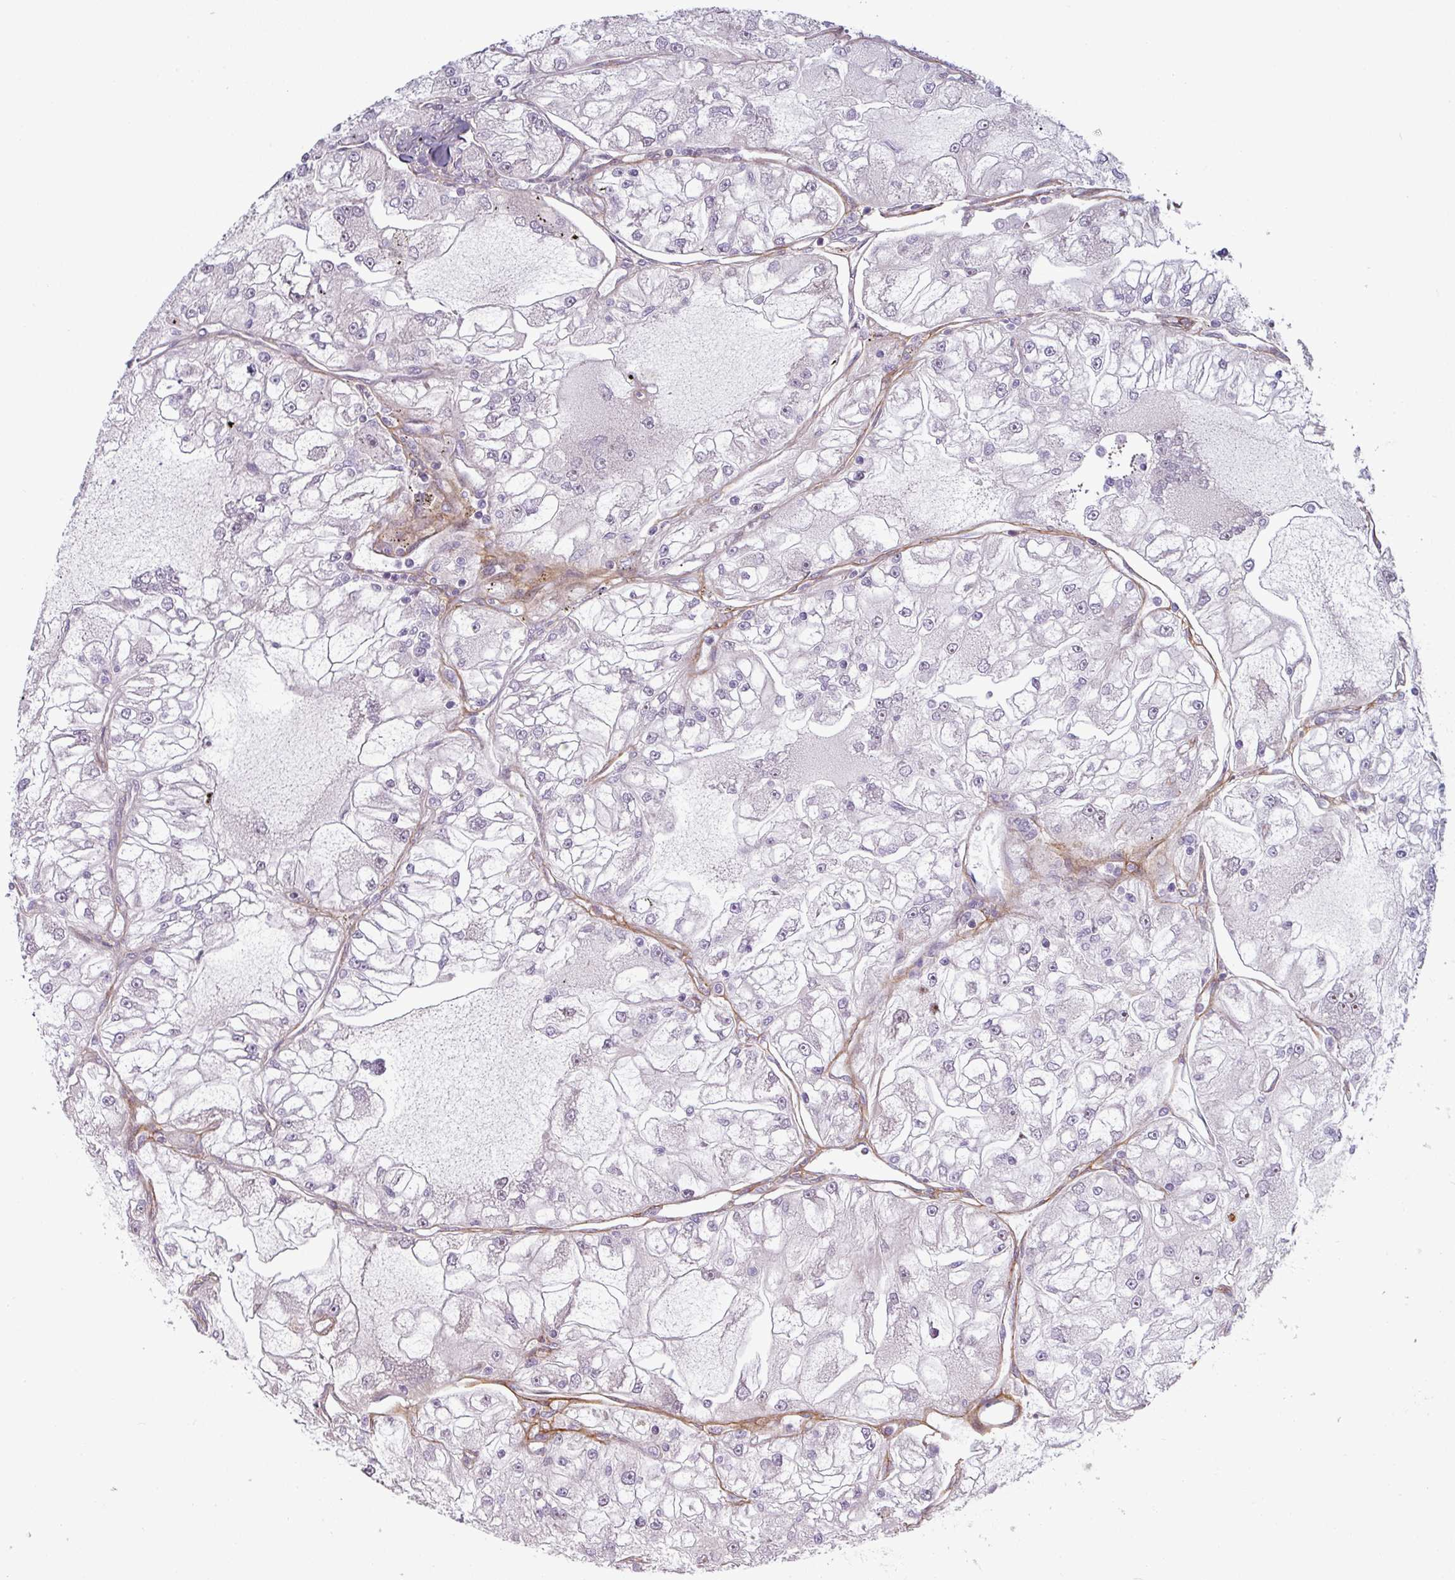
{"staining": {"intensity": "negative", "quantity": "none", "location": "none"}, "tissue": "renal cancer", "cell_type": "Tumor cells", "image_type": "cancer", "snomed": [{"axis": "morphology", "description": "Adenocarcinoma, NOS"}, {"axis": "topography", "description": "Kidney"}], "caption": "Immunohistochemistry (IHC) of human renal adenocarcinoma exhibits no expression in tumor cells.", "gene": "C2orf16", "patient": {"sex": "female", "age": 72}}